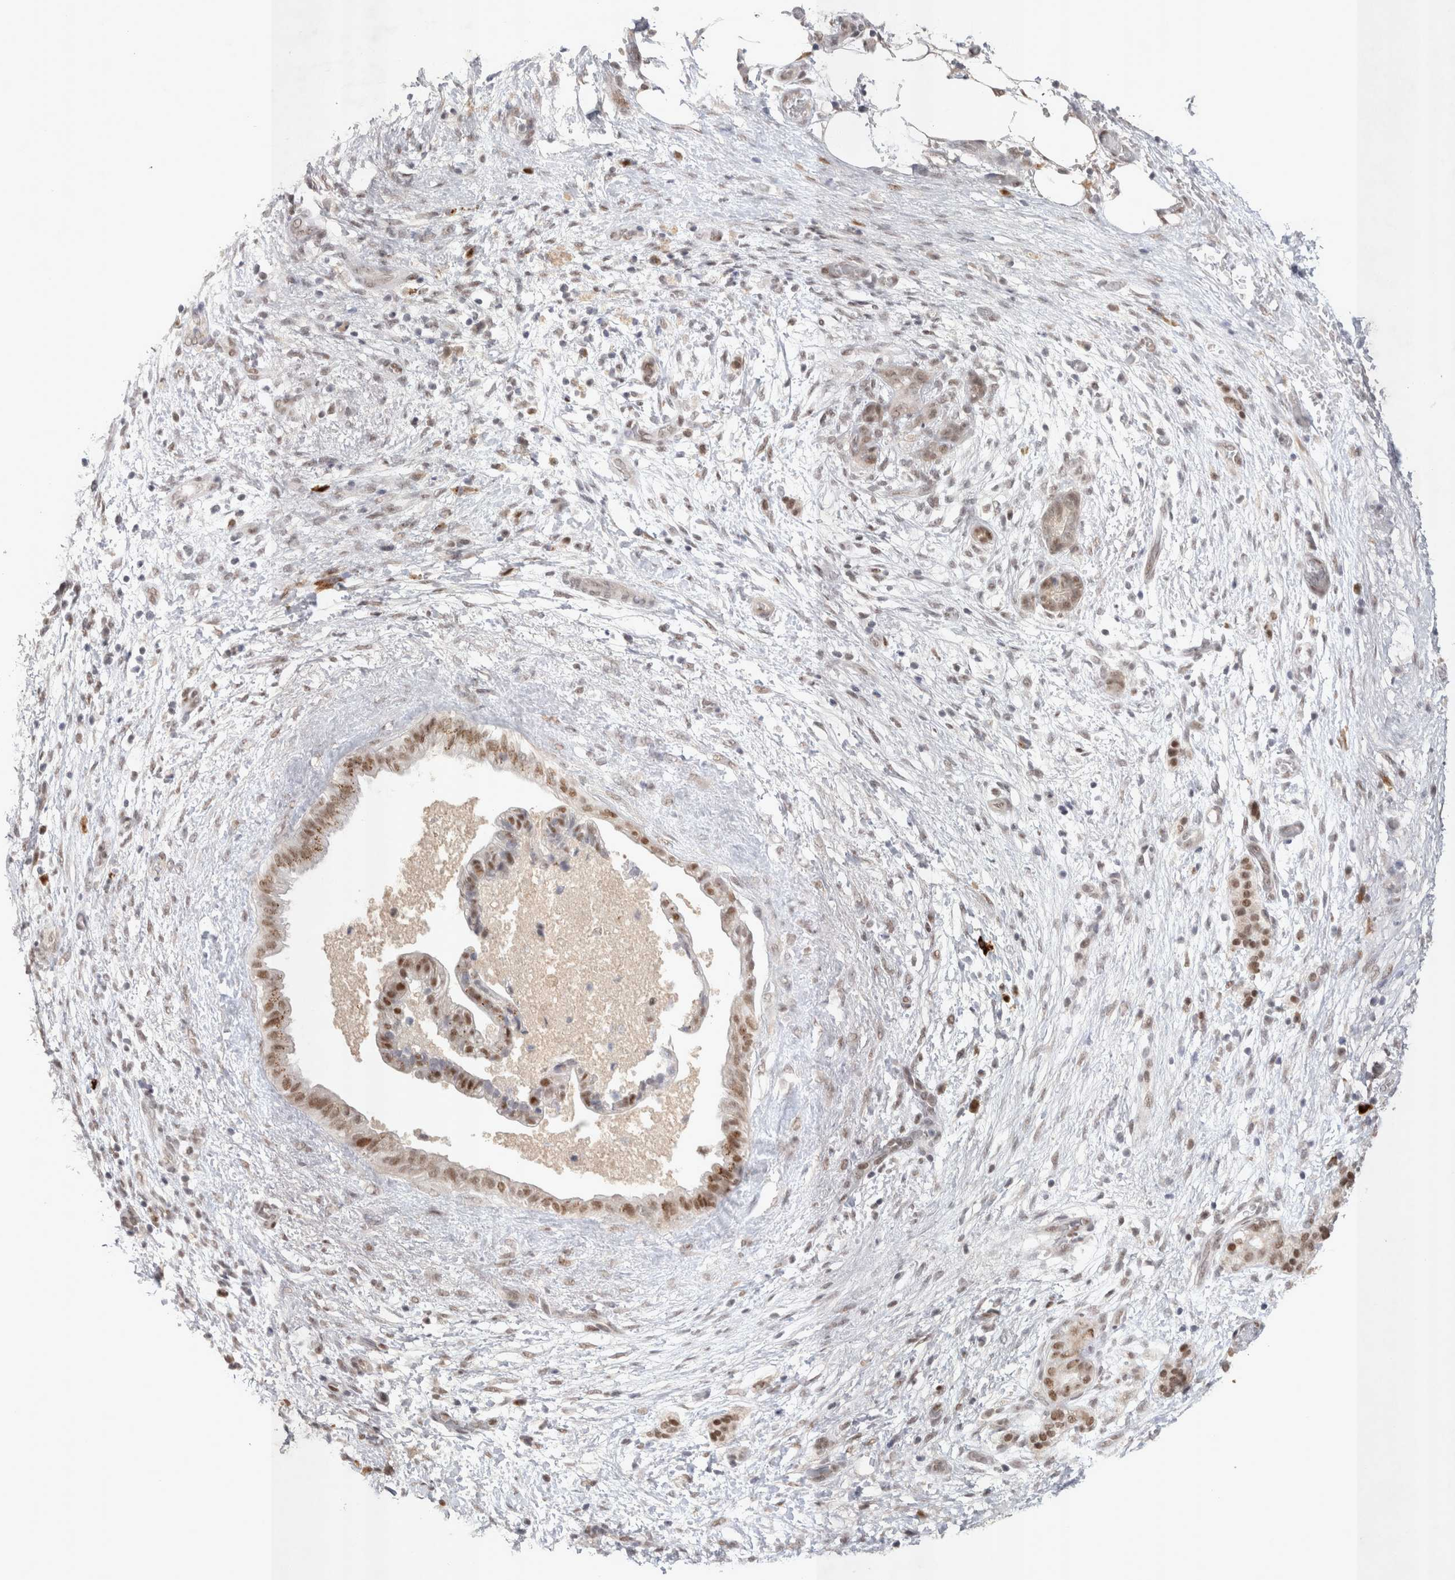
{"staining": {"intensity": "moderate", "quantity": ">75%", "location": "nuclear"}, "tissue": "pancreatic cancer", "cell_type": "Tumor cells", "image_type": "cancer", "snomed": [{"axis": "morphology", "description": "Adenocarcinoma, NOS"}, {"axis": "topography", "description": "Pancreas"}], "caption": "Protein positivity by immunohistochemistry (IHC) reveals moderate nuclear staining in approximately >75% of tumor cells in pancreatic cancer (adenocarcinoma).", "gene": "RECQL4", "patient": {"sex": "female", "age": 78}}